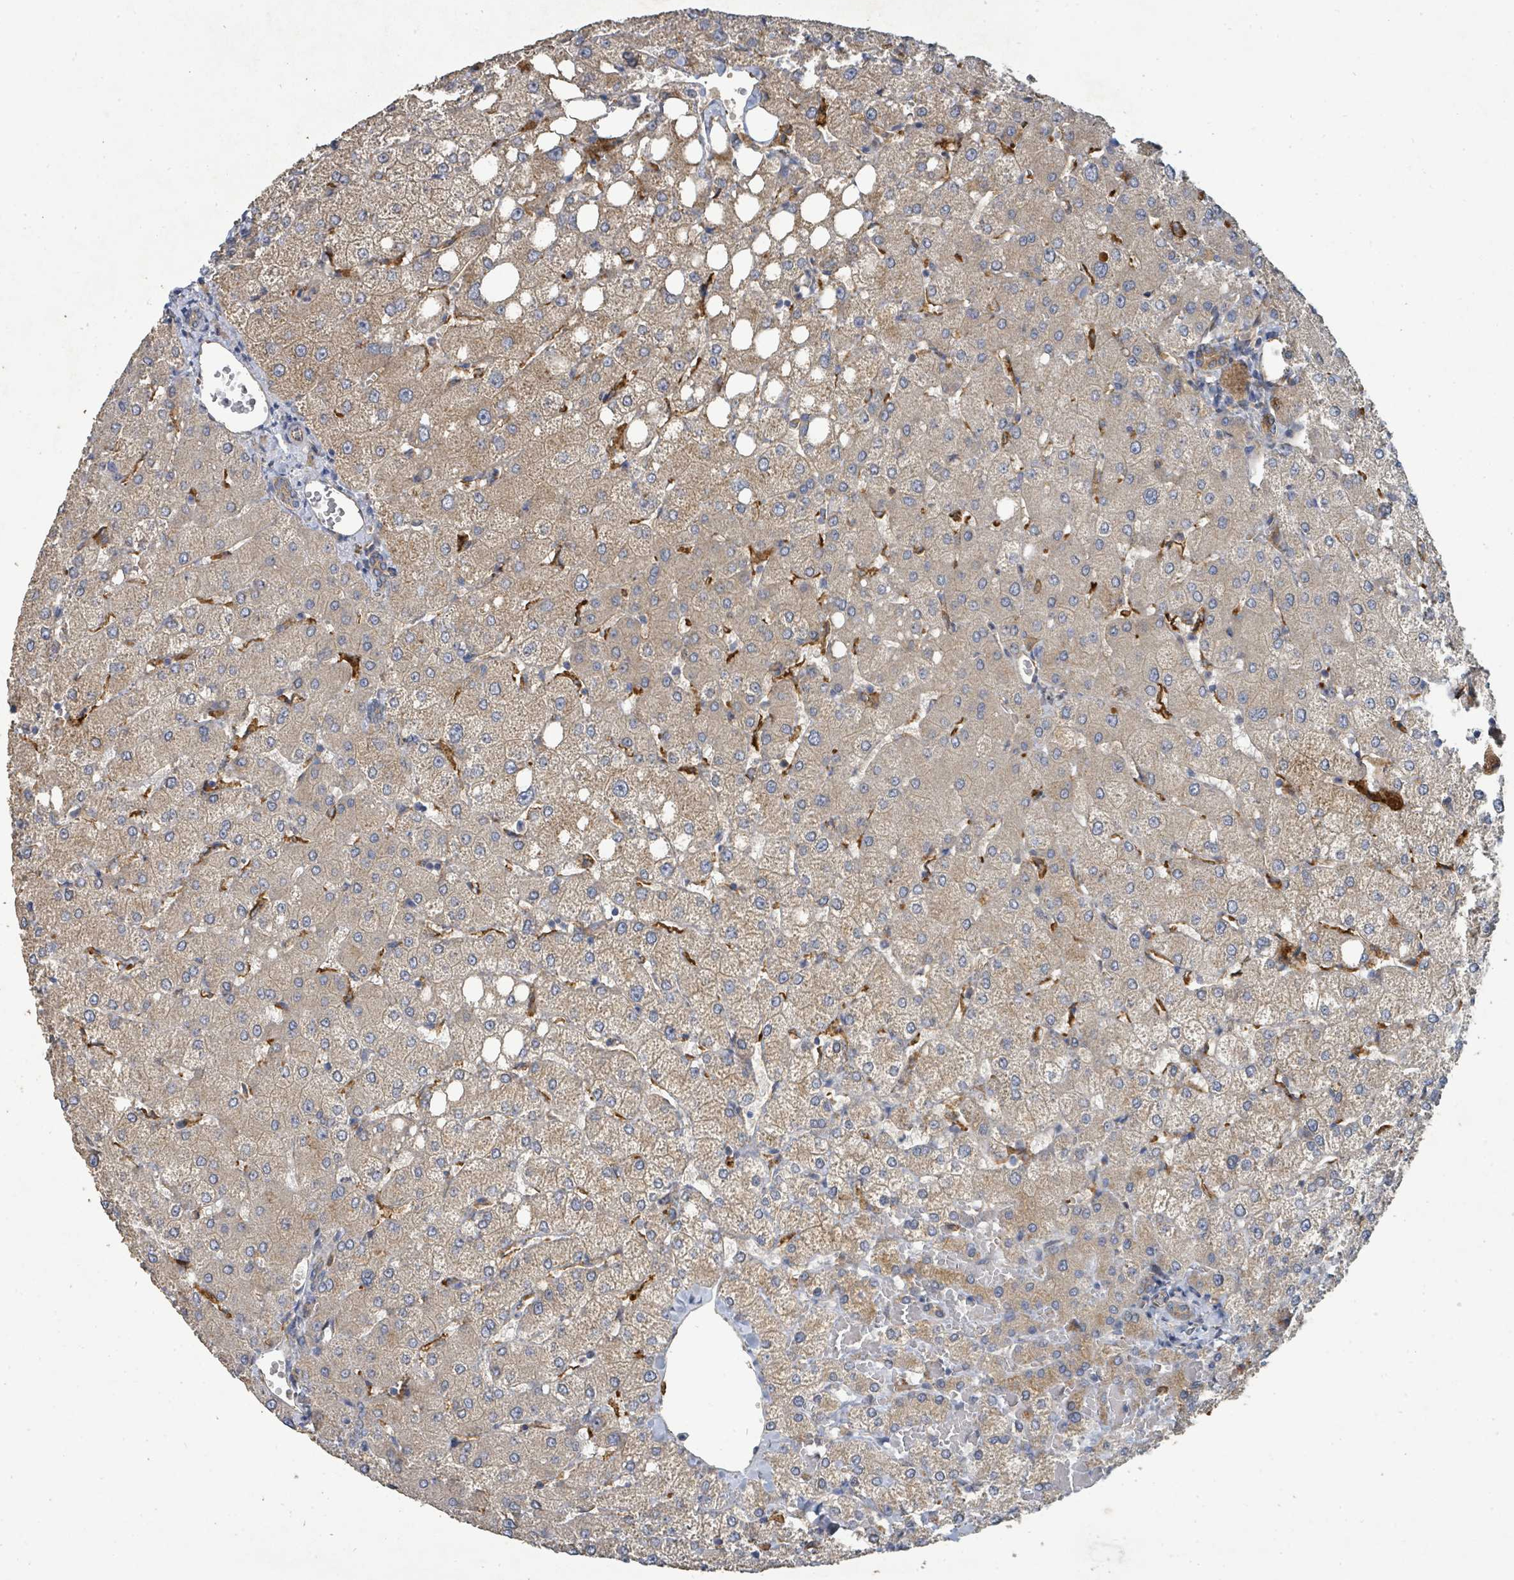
{"staining": {"intensity": "weak", "quantity": "25%-75%", "location": "cytoplasmic/membranous"}, "tissue": "liver", "cell_type": "Cholangiocytes", "image_type": "normal", "snomed": [{"axis": "morphology", "description": "Normal tissue, NOS"}, {"axis": "topography", "description": "Liver"}], "caption": "Brown immunohistochemical staining in unremarkable human liver demonstrates weak cytoplasmic/membranous expression in about 25%-75% of cholangiocytes. (DAB (3,3'-diaminobenzidine) = brown stain, brightfield microscopy at high magnification).", "gene": "IFIT1", "patient": {"sex": "female", "age": 54}}